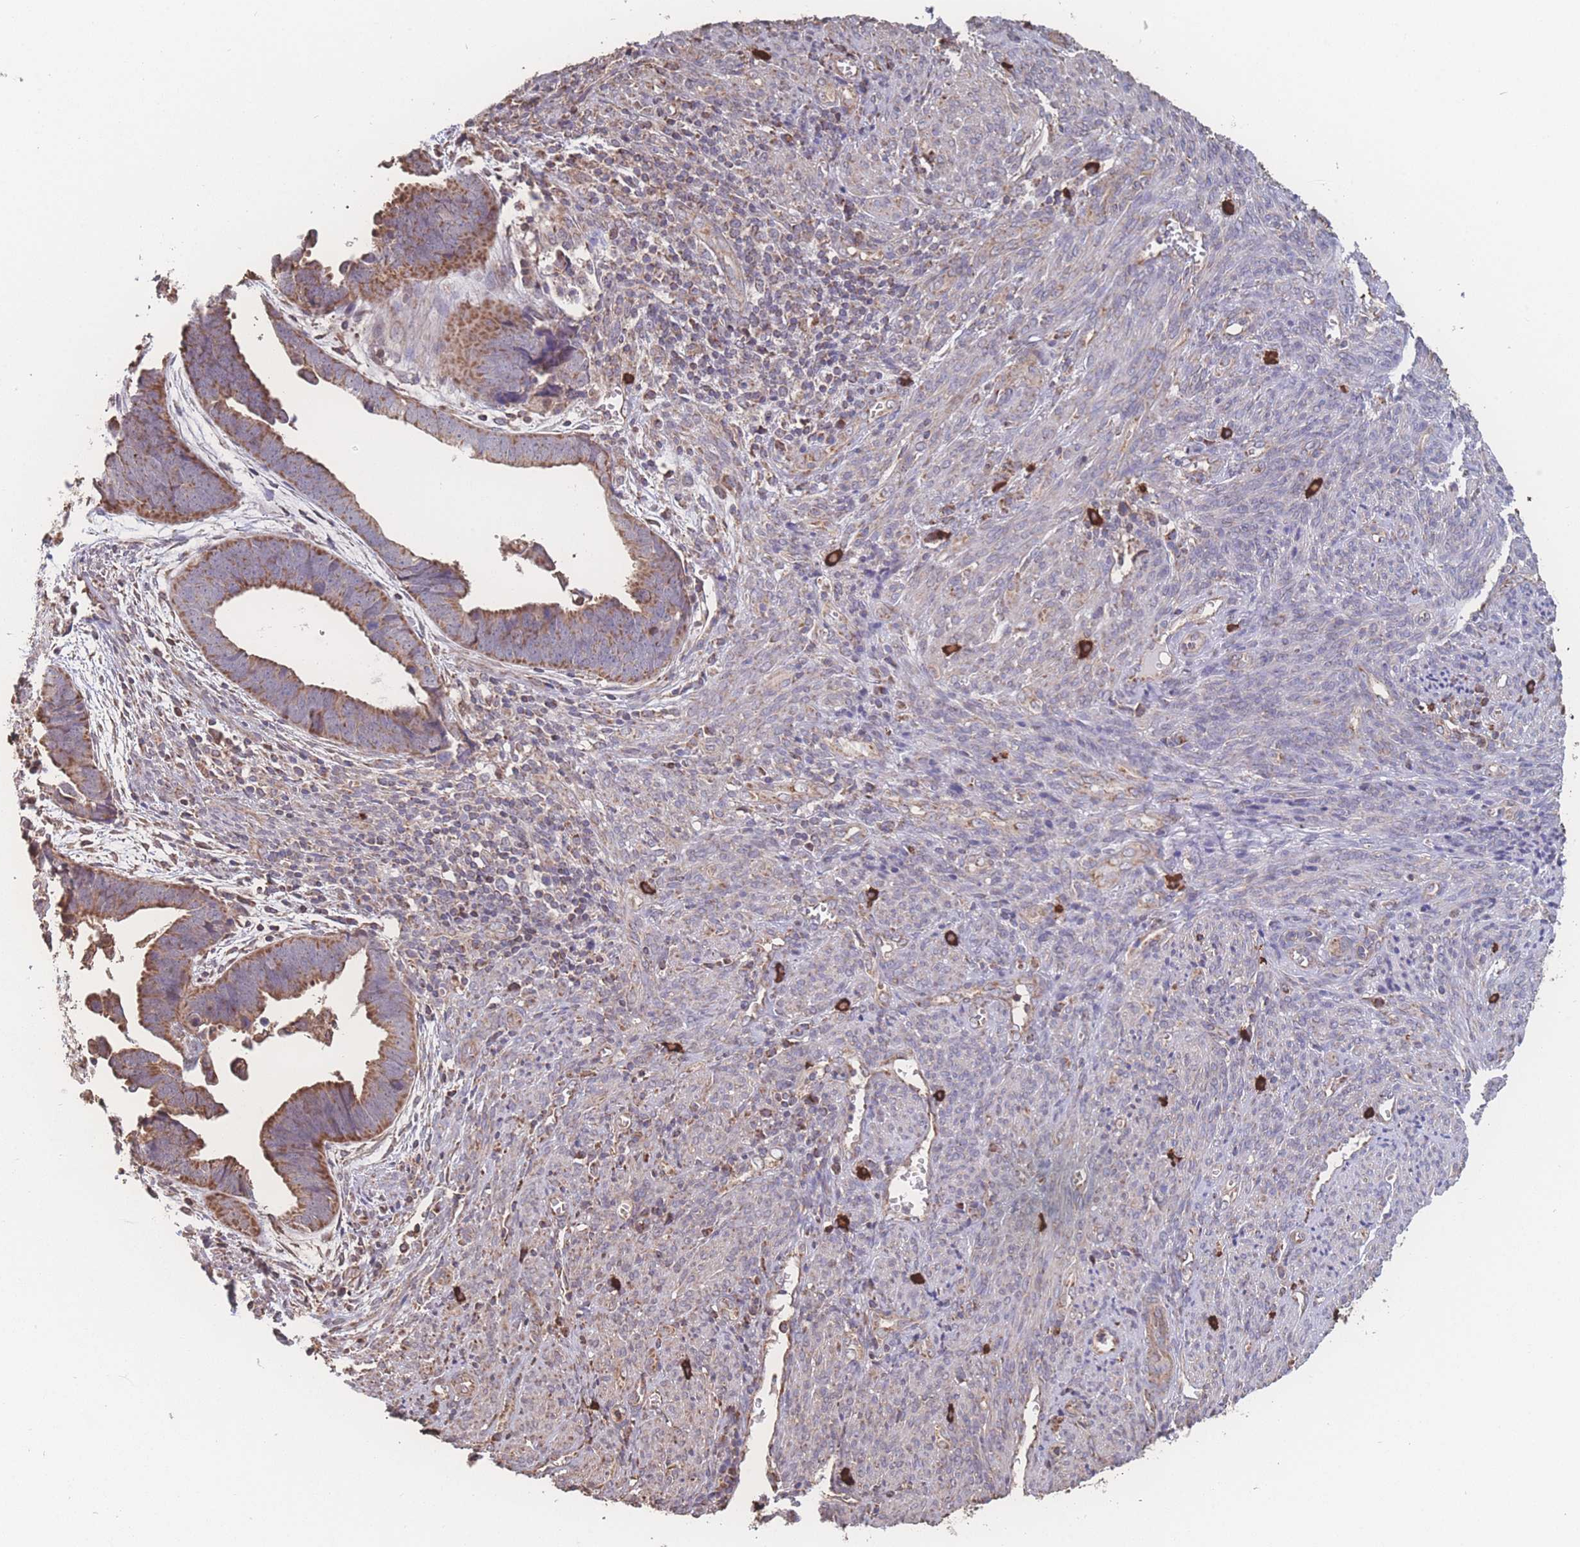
{"staining": {"intensity": "moderate", "quantity": ">75%", "location": "cytoplasmic/membranous"}, "tissue": "endometrial cancer", "cell_type": "Tumor cells", "image_type": "cancer", "snomed": [{"axis": "morphology", "description": "Adenocarcinoma, NOS"}, {"axis": "topography", "description": "Endometrium"}], "caption": "Brown immunohistochemical staining in human endometrial cancer (adenocarcinoma) shows moderate cytoplasmic/membranous staining in approximately >75% of tumor cells.", "gene": "SGSM3", "patient": {"sex": "female", "age": 75}}